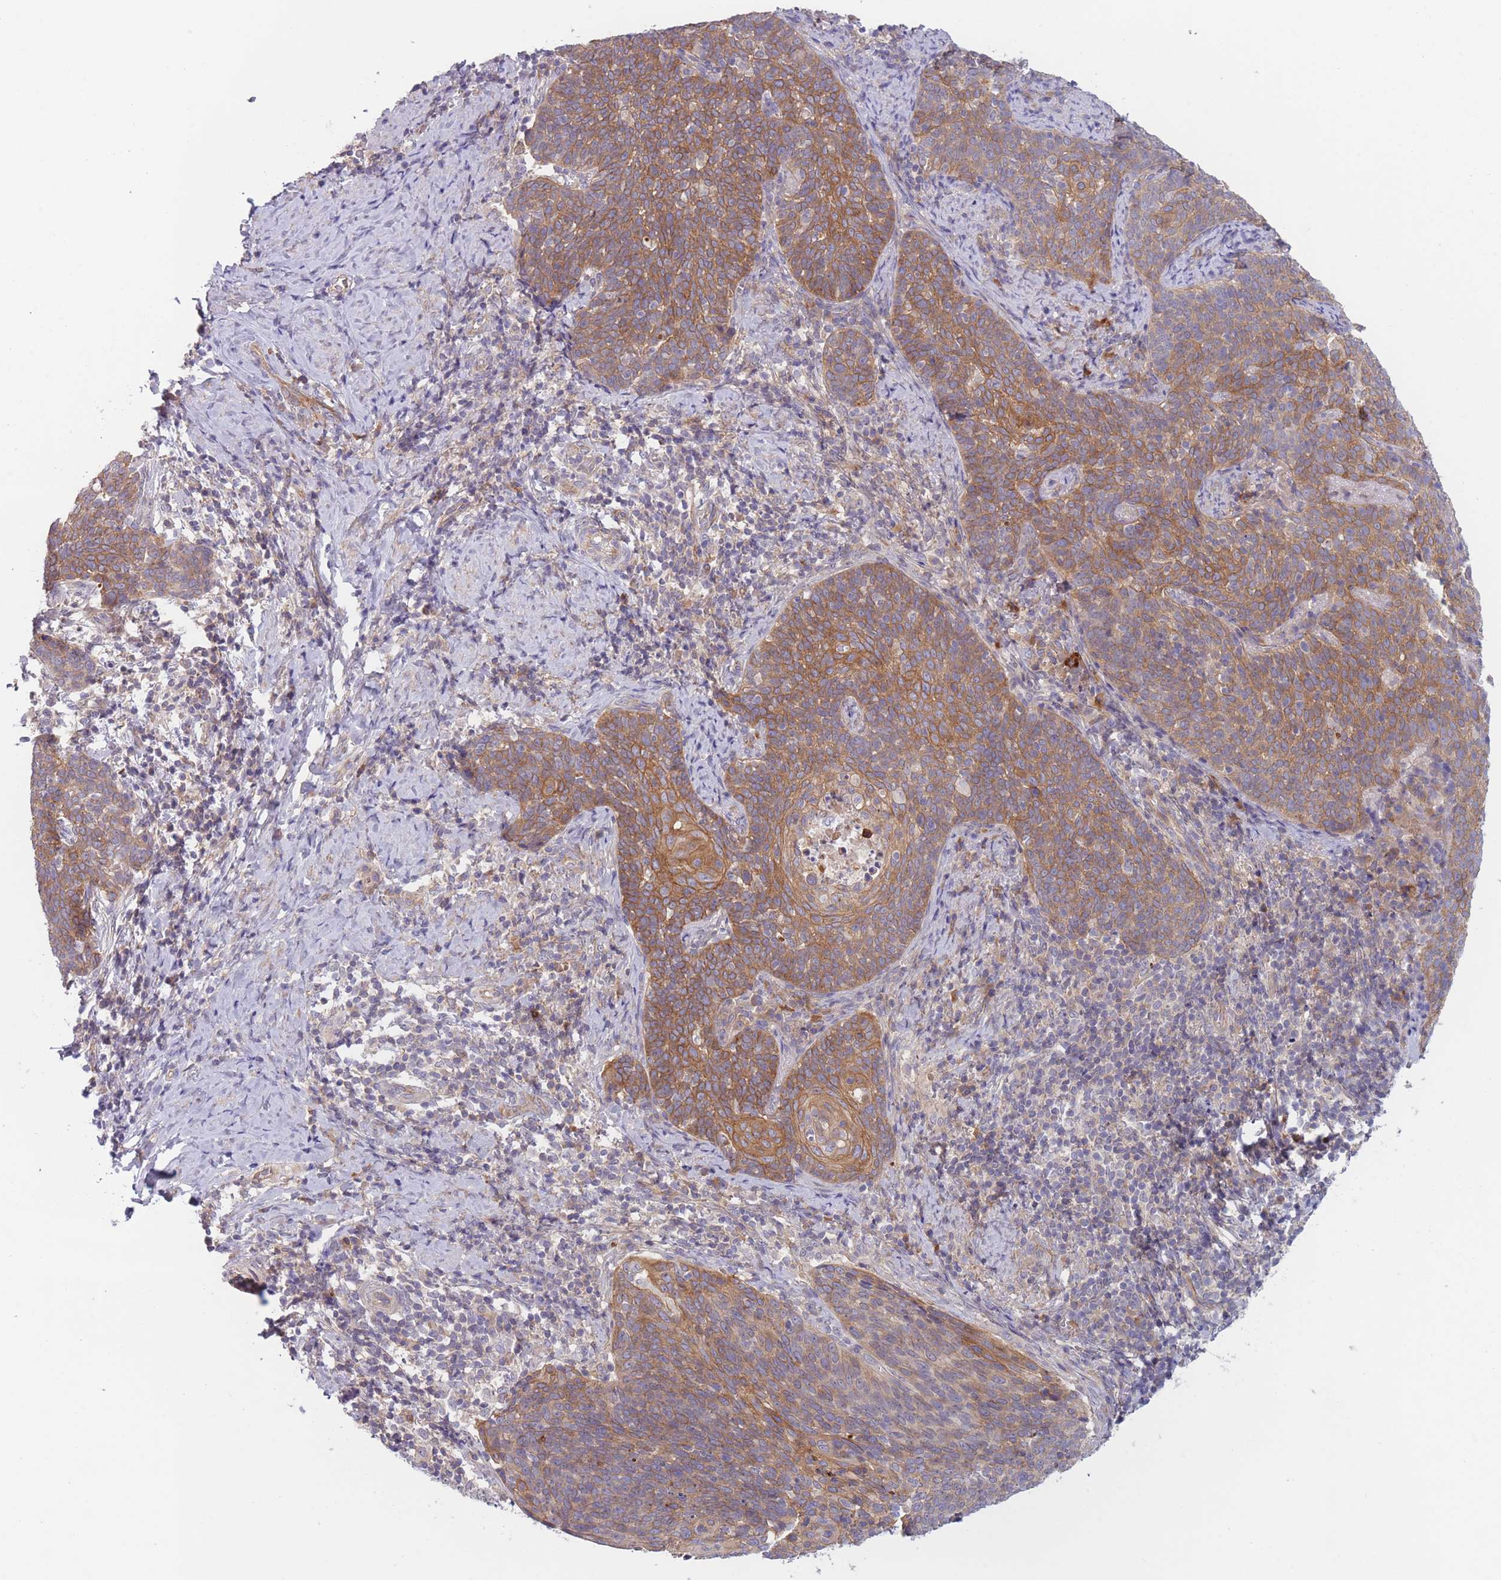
{"staining": {"intensity": "moderate", "quantity": ">75%", "location": "cytoplasmic/membranous"}, "tissue": "cervical cancer", "cell_type": "Tumor cells", "image_type": "cancer", "snomed": [{"axis": "morphology", "description": "Normal tissue, NOS"}, {"axis": "morphology", "description": "Squamous cell carcinoma, NOS"}, {"axis": "topography", "description": "Cervix"}], "caption": "Tumor cells exhibit medium levels of moderate cytoplasmic/membranous positivity in about >75% of cells in squamous cell carcinoma (cervical).", "gene": "WDR93", "patient": {"sex": "female", "age": 39}}